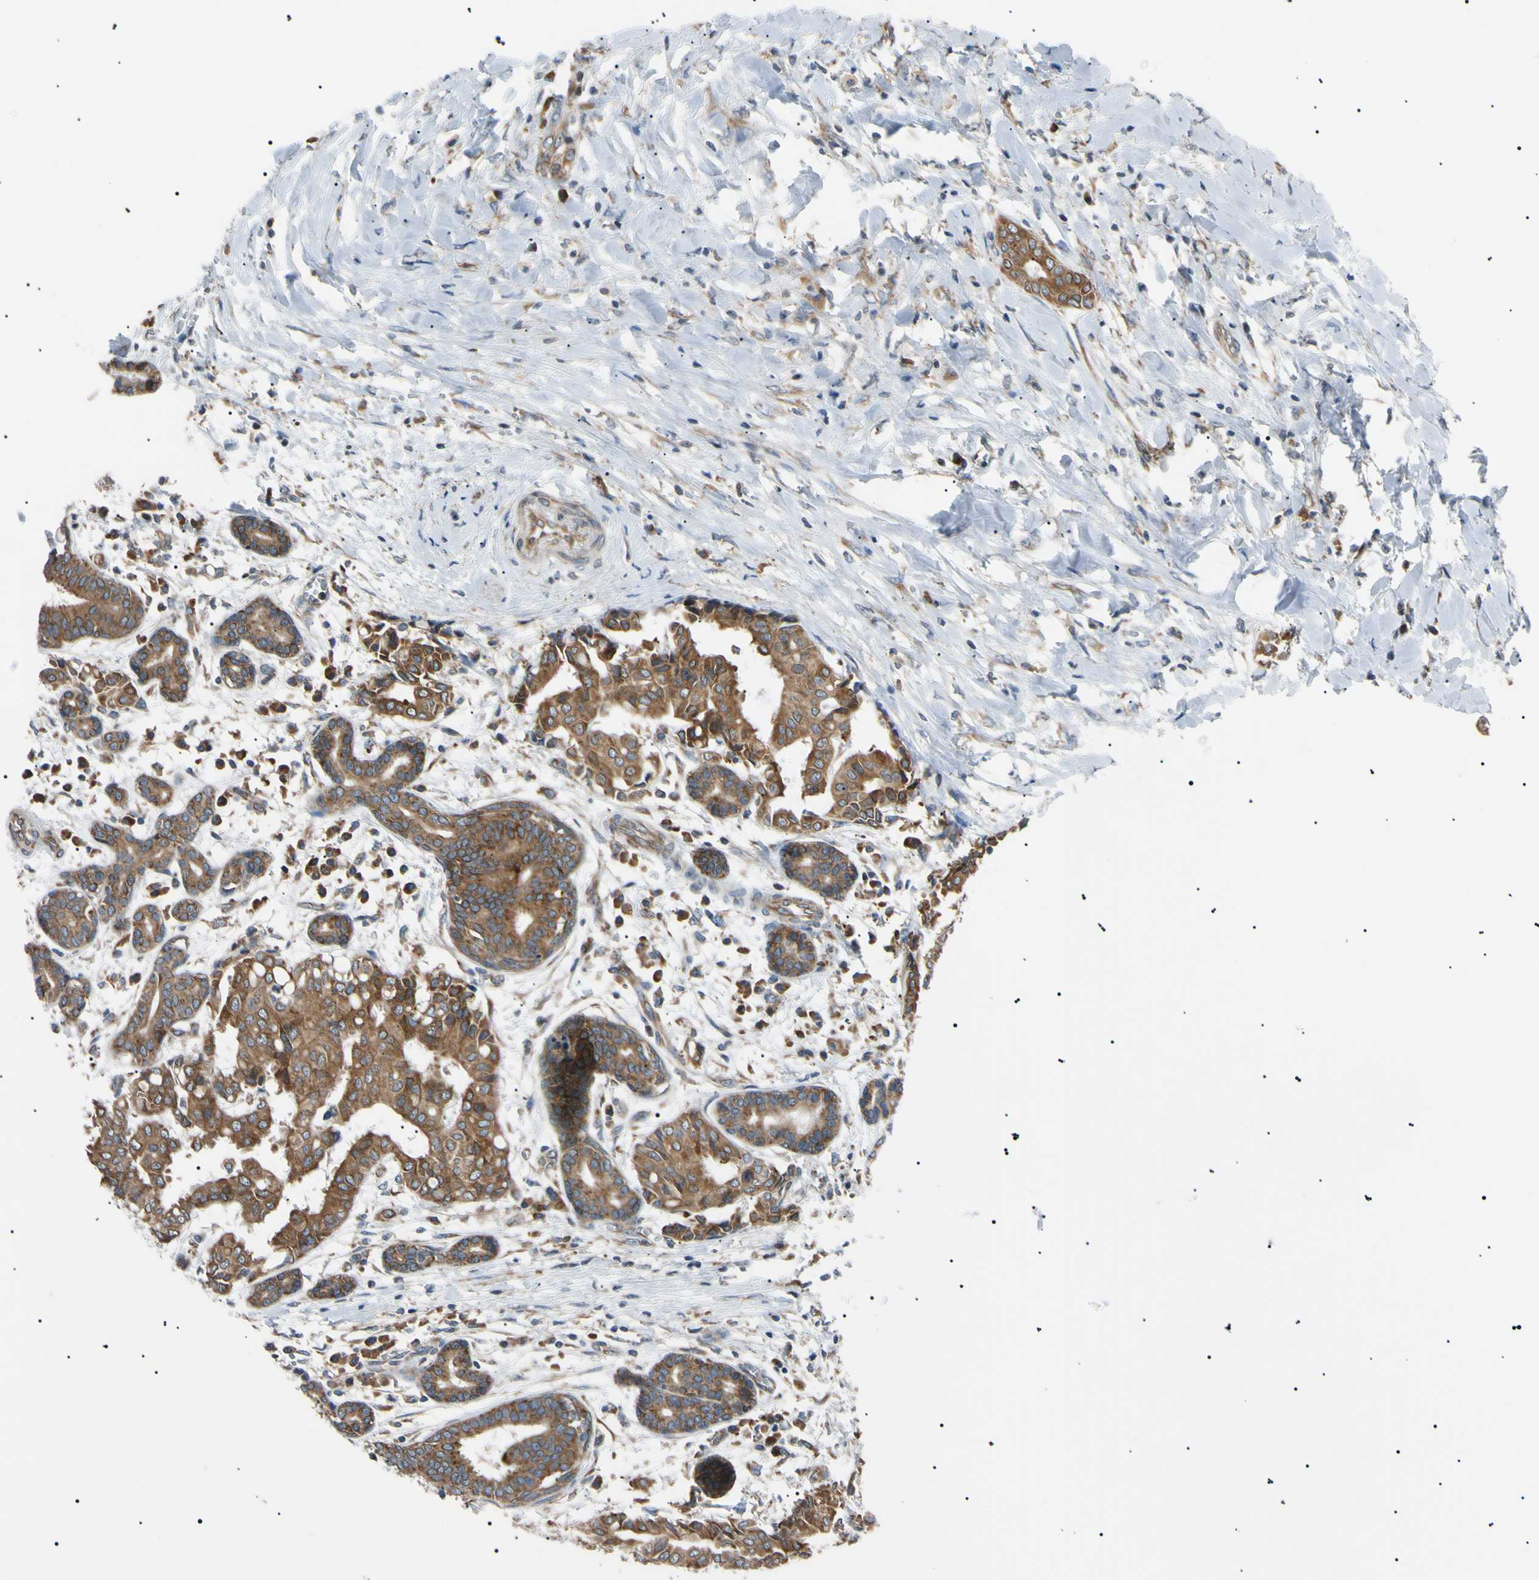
{"staining": {"intensity": "moderate", "quantity": ">75%", "location": "cytoplasmic/membranous"}, "tissue": "head and neck cancer", "cell_type": "Tumor cells", "image_type": "cancer", "snomed": [{"axis": "morphology", "description": "Adenocarcinoma, NOS"}, {"axis": "topography", "description": "Salivary gland"}, {"axis": "topography", "description": "Head-Neck"}], "caption": "IHC staining of head and neck adenocarcinoma, which reveals medium levels of moderate cytoplasmic/membranous staining in approximately >75% of tumor cells indicating moderate cytoplasmic/membranous protein positivity. The staining was performed using DAB (brown) for protein detection and nuclei were counterstained in hematoxylin (blue).", "gene": "VAPA", "patient": {"sex": "female", "age": 59}}